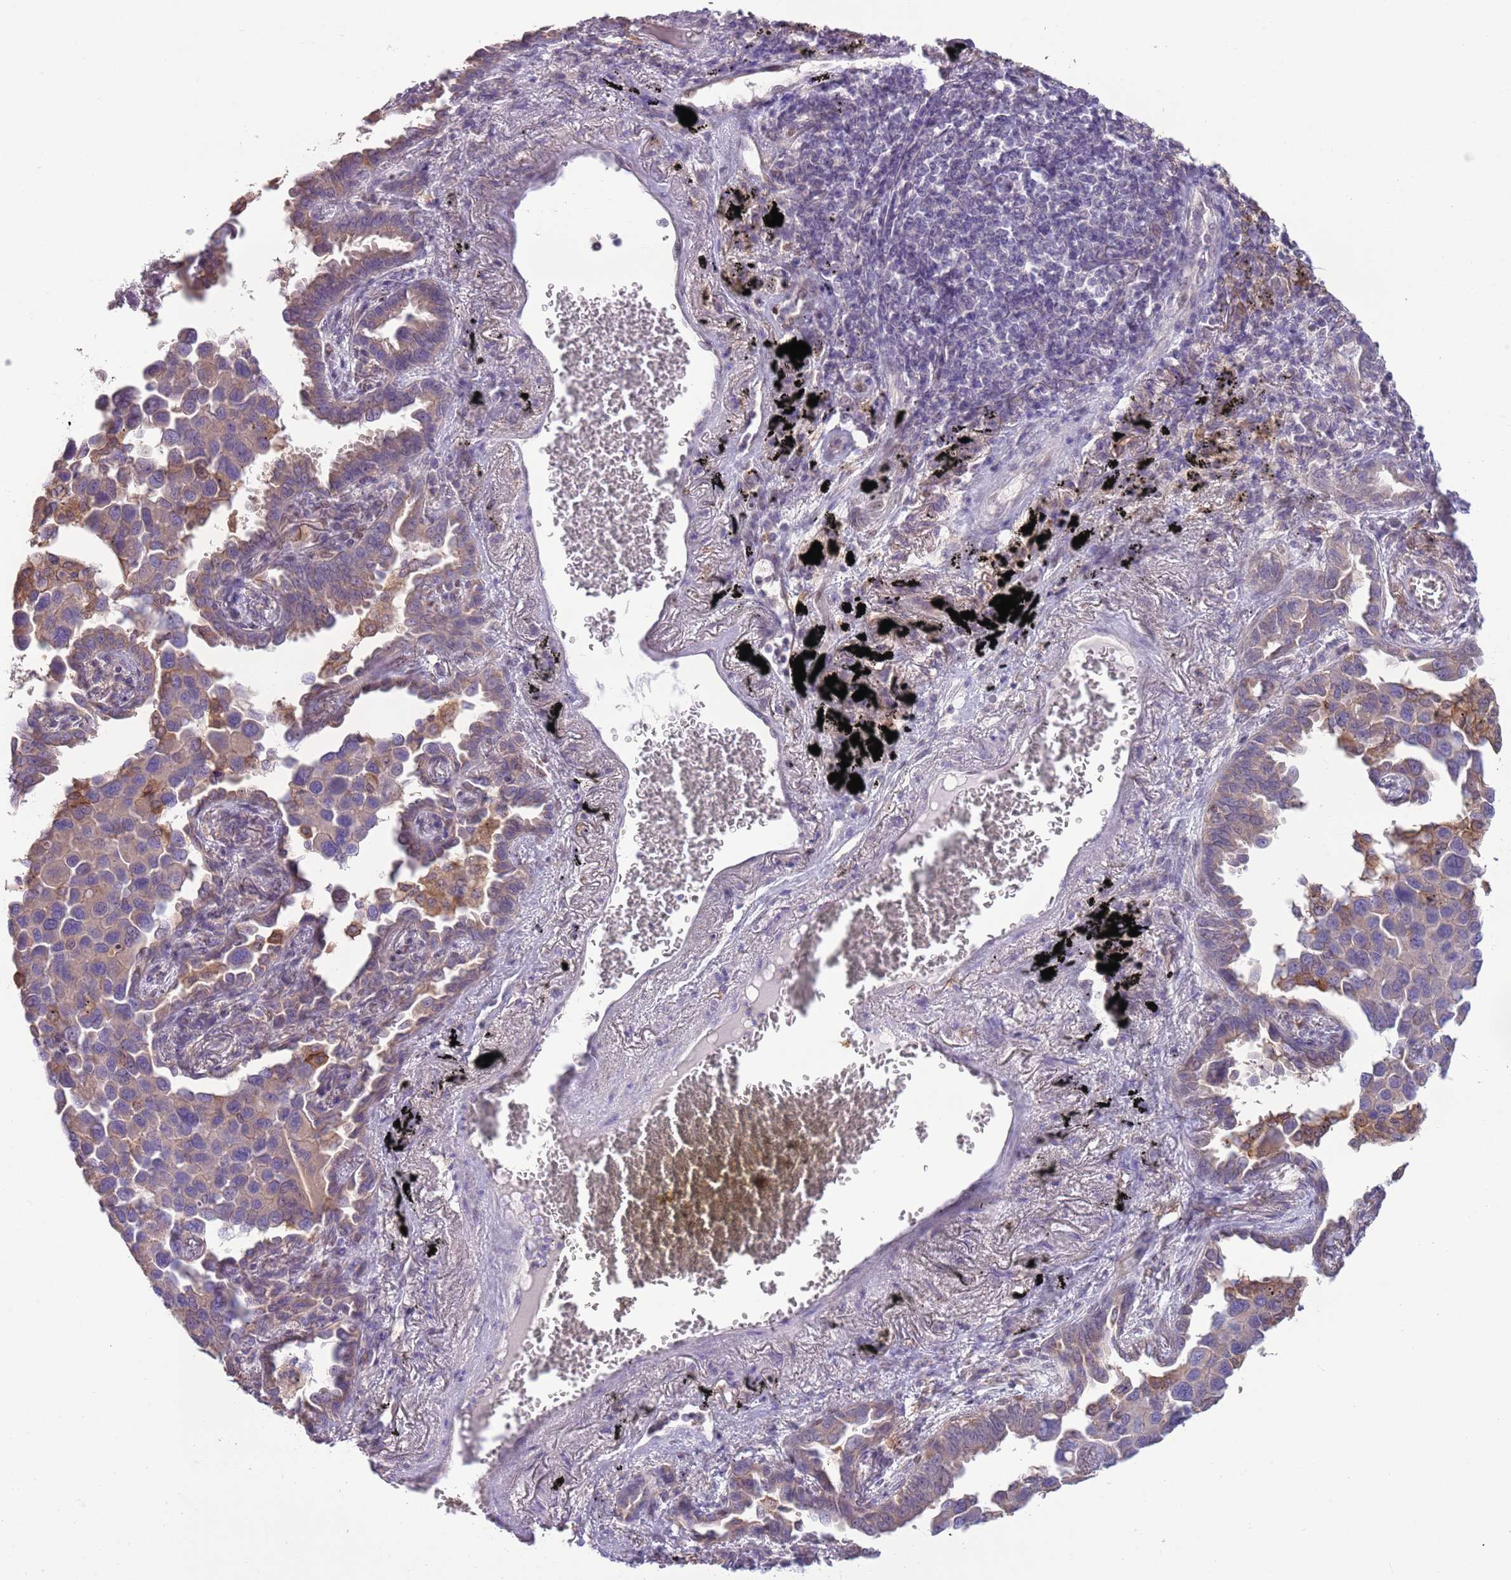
{"staining": {"intensity": "weak", "quantity": "25%-75%", "location": "cytoplasmic/membranous"}, "tissue": "lung cancer", "cell_type": "Tumor cells", "image_type": "cancer", "snomed": [{"axis": "morphology", "description": "Adenocarcinoma, NOS"}, {"axis": "topography", "description": "Lung"}], "caption": "Human lung cancer stained with a brown dye reveals weak cytoplasmic/membranous positive positivity in about 25%-75% of tumor cells.", "gene": "CAPN9", "patient": {"sex": "male", "age": 67}}